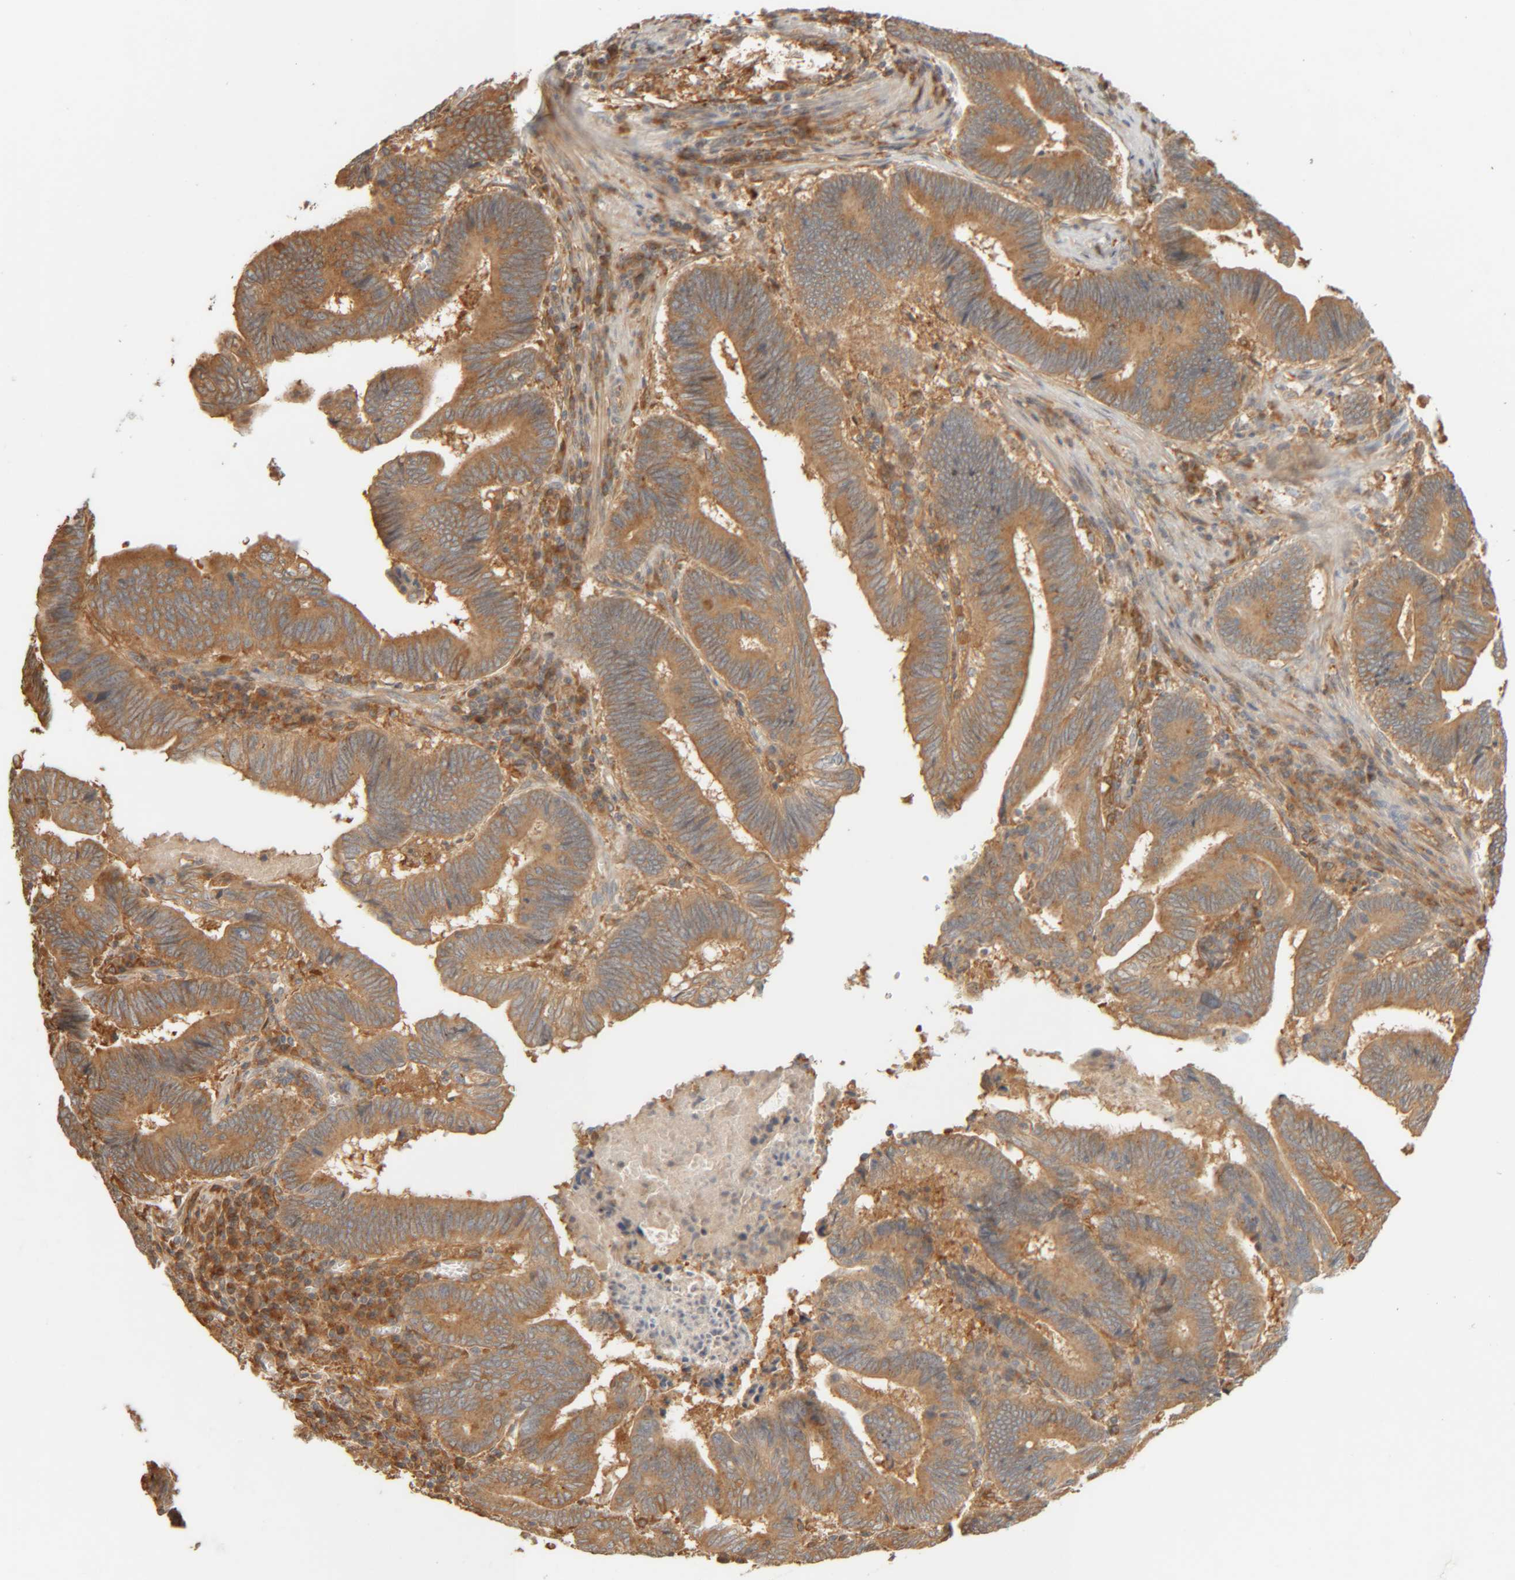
{"staining": {"intensity": "moderate", "quantity": ">75%", "location": "cytoplasmic/membranous"}, "tissue": "pancreatic cancer", "cell_type": "Tumor cells", "image_type": "cancer", "snomed": [{"axis": "morphology", "description": "Adenocarcinoma, NOS"}, {"axis": "topography", "description": "Pancreas"}], "caption": "Pancreatic cancer (adenocarcinoma) tissue displays moderate cytoplasmic/membranous positivity in about >75% of tumor cells, visualized by immunohistochemistry. (Brightfield microscopy of DAB IHC at high magnification).", "gene": "TMEM192", "patient": {"sex": "female", "age": 70}}